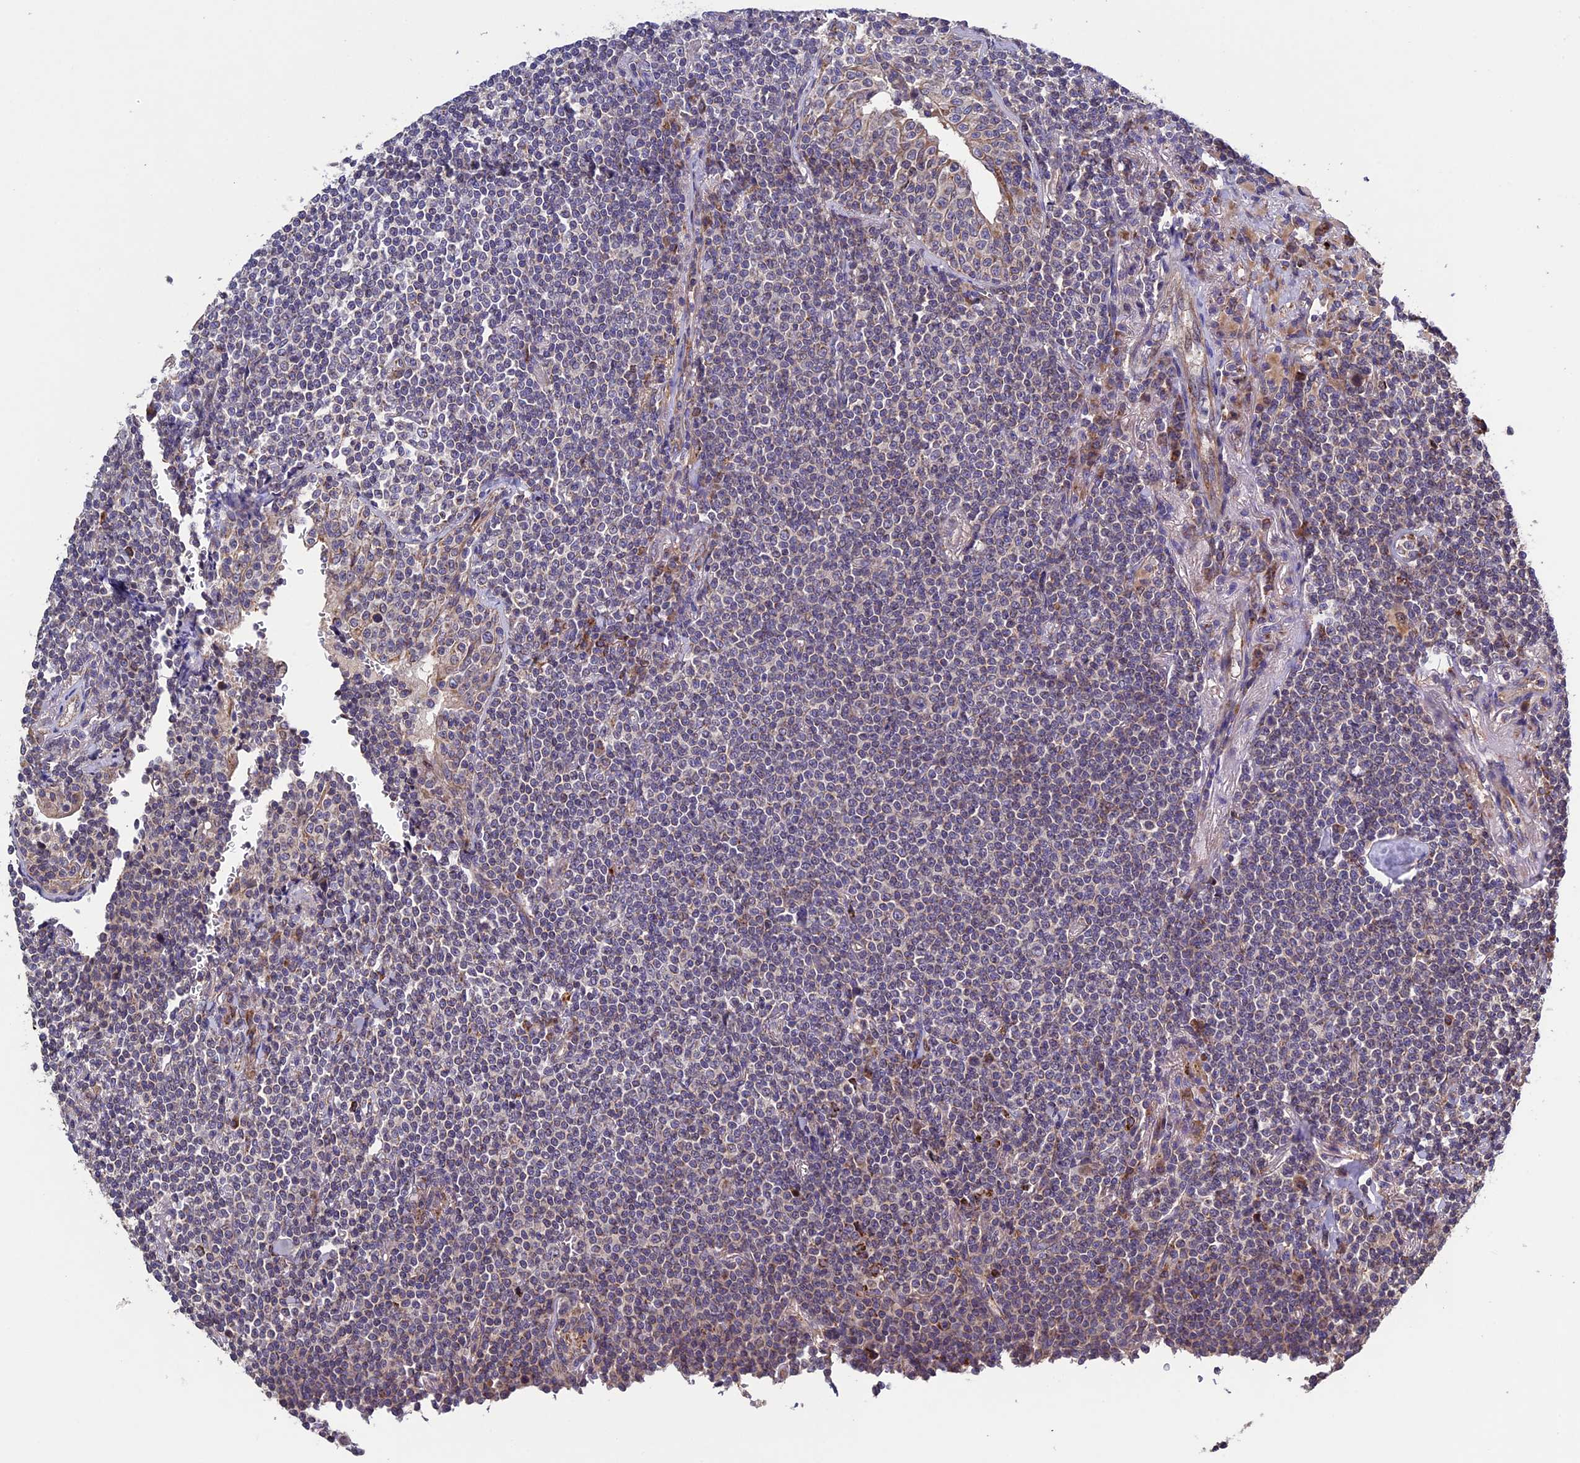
{"staining": {"intensity": "negative", "quantity": "none", "location": "none"}, "tissue": "lymphoma", "cell_type": "Tumor cells", "image_type": "cancer", "snomed": [{"axis": "morphology", "description": "Malignant lymphoma, non-Hodgkin's type, Low grade"}, {"axis": "topography", "description": "Lung"}], "caption": "IHC of human low-grade malignant lymphoma, non-Hodgkin's type exhibits no staining in tumor cells. Nuclei are stained in blue.", "gene": "RNF17", "patient": {"sex": "female", "age": 71}}